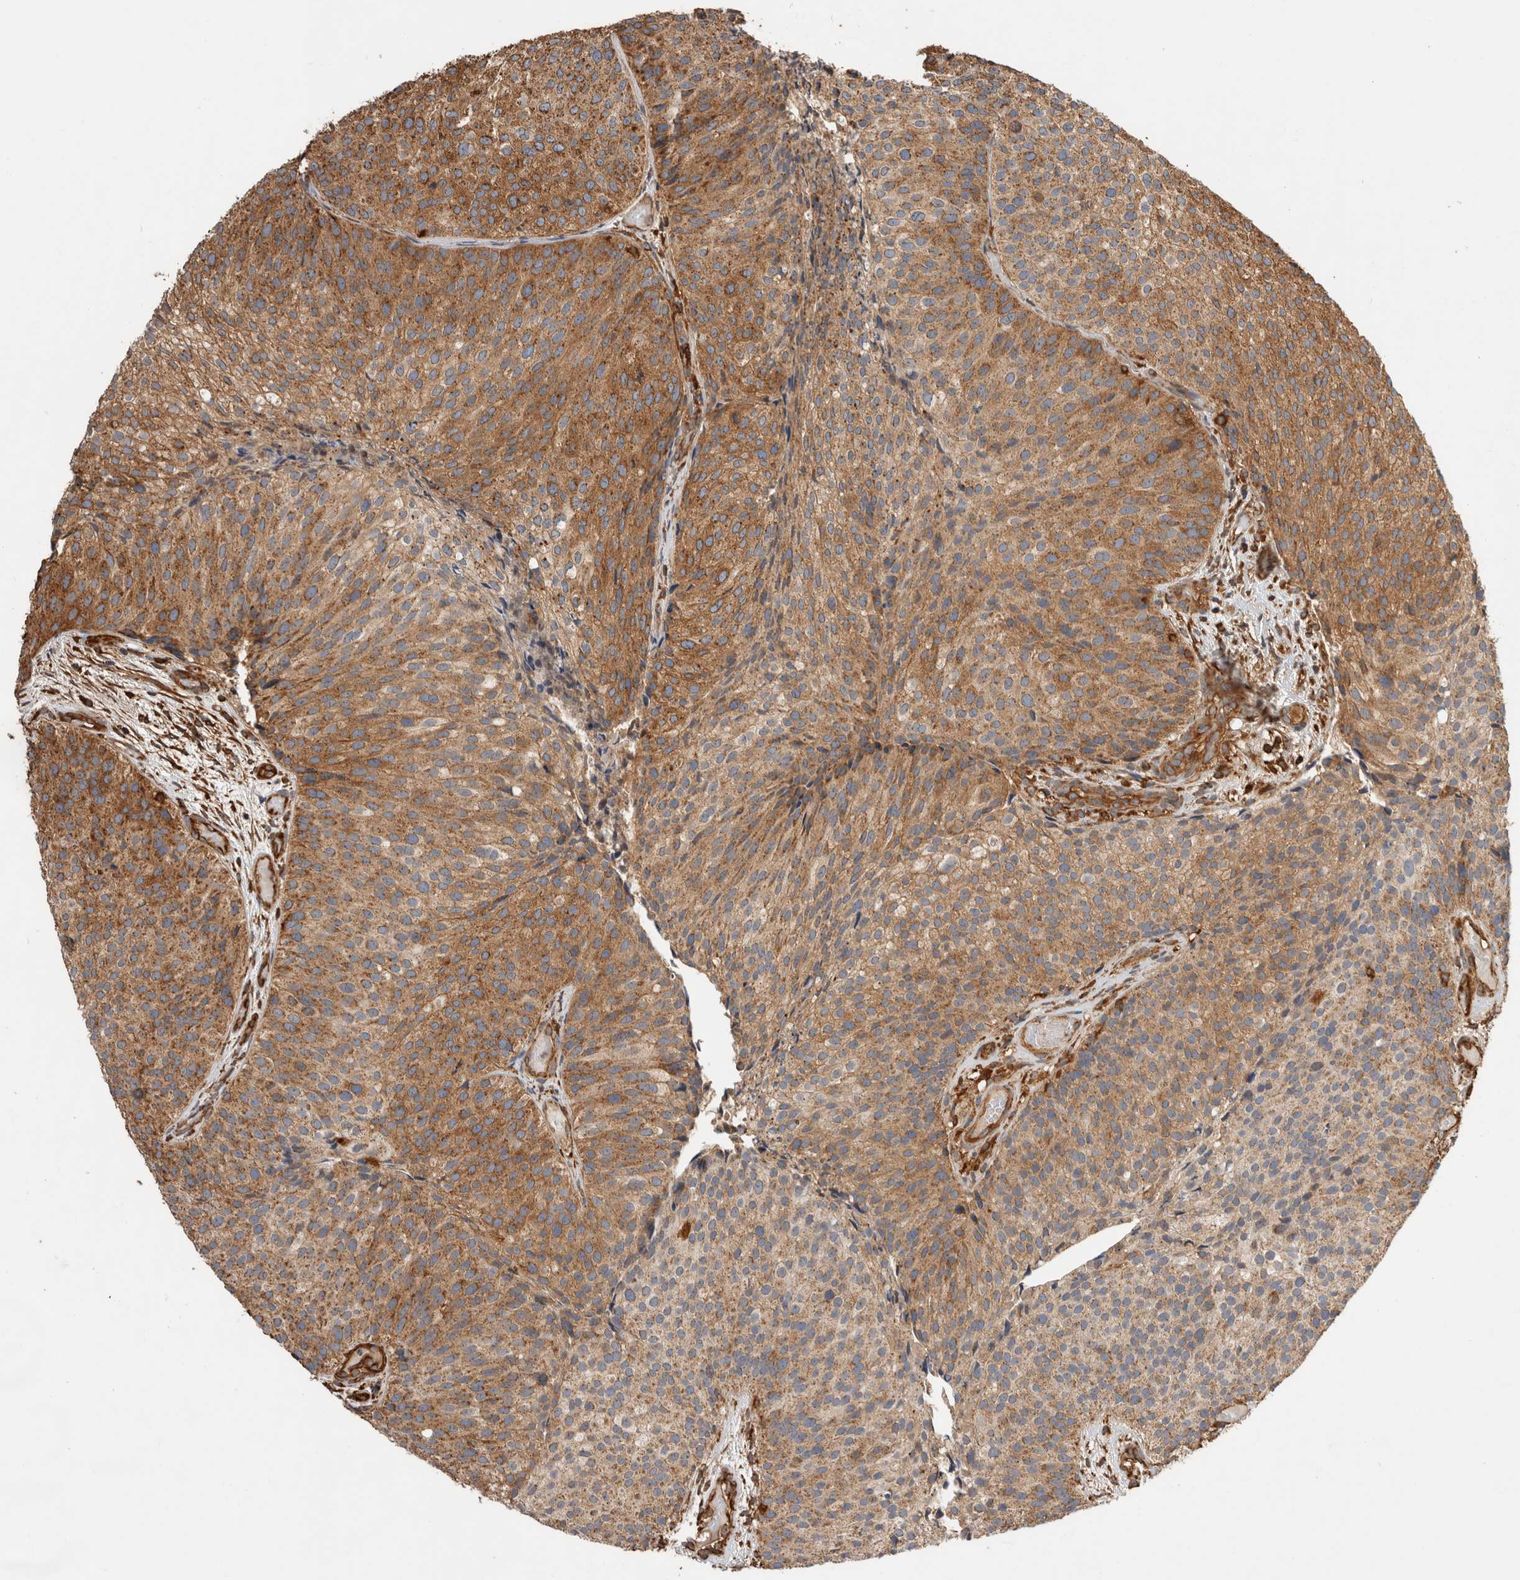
{"staining": {"intensity": "moderate", "quantity": ">75%", "location": "cytoplasmic/membranous"}, "tissue": "urothelial cancer", "cell_type": "Tumor cells", "image_type": "cancer", "snomed": [{"axis": "morphology", "description": "Urothelial carcinoma, Low grade"}, {"axis": "topography", "description": "Urinary bladder"}], "caption": "Human urothelial cancer stained for a protein (brown) displays moderate cytoplasmic/membranous positive positivity in about >75% of tumor cells.", "gene": "ZNF397", "patient": {"sex": "male", "age": 86}}